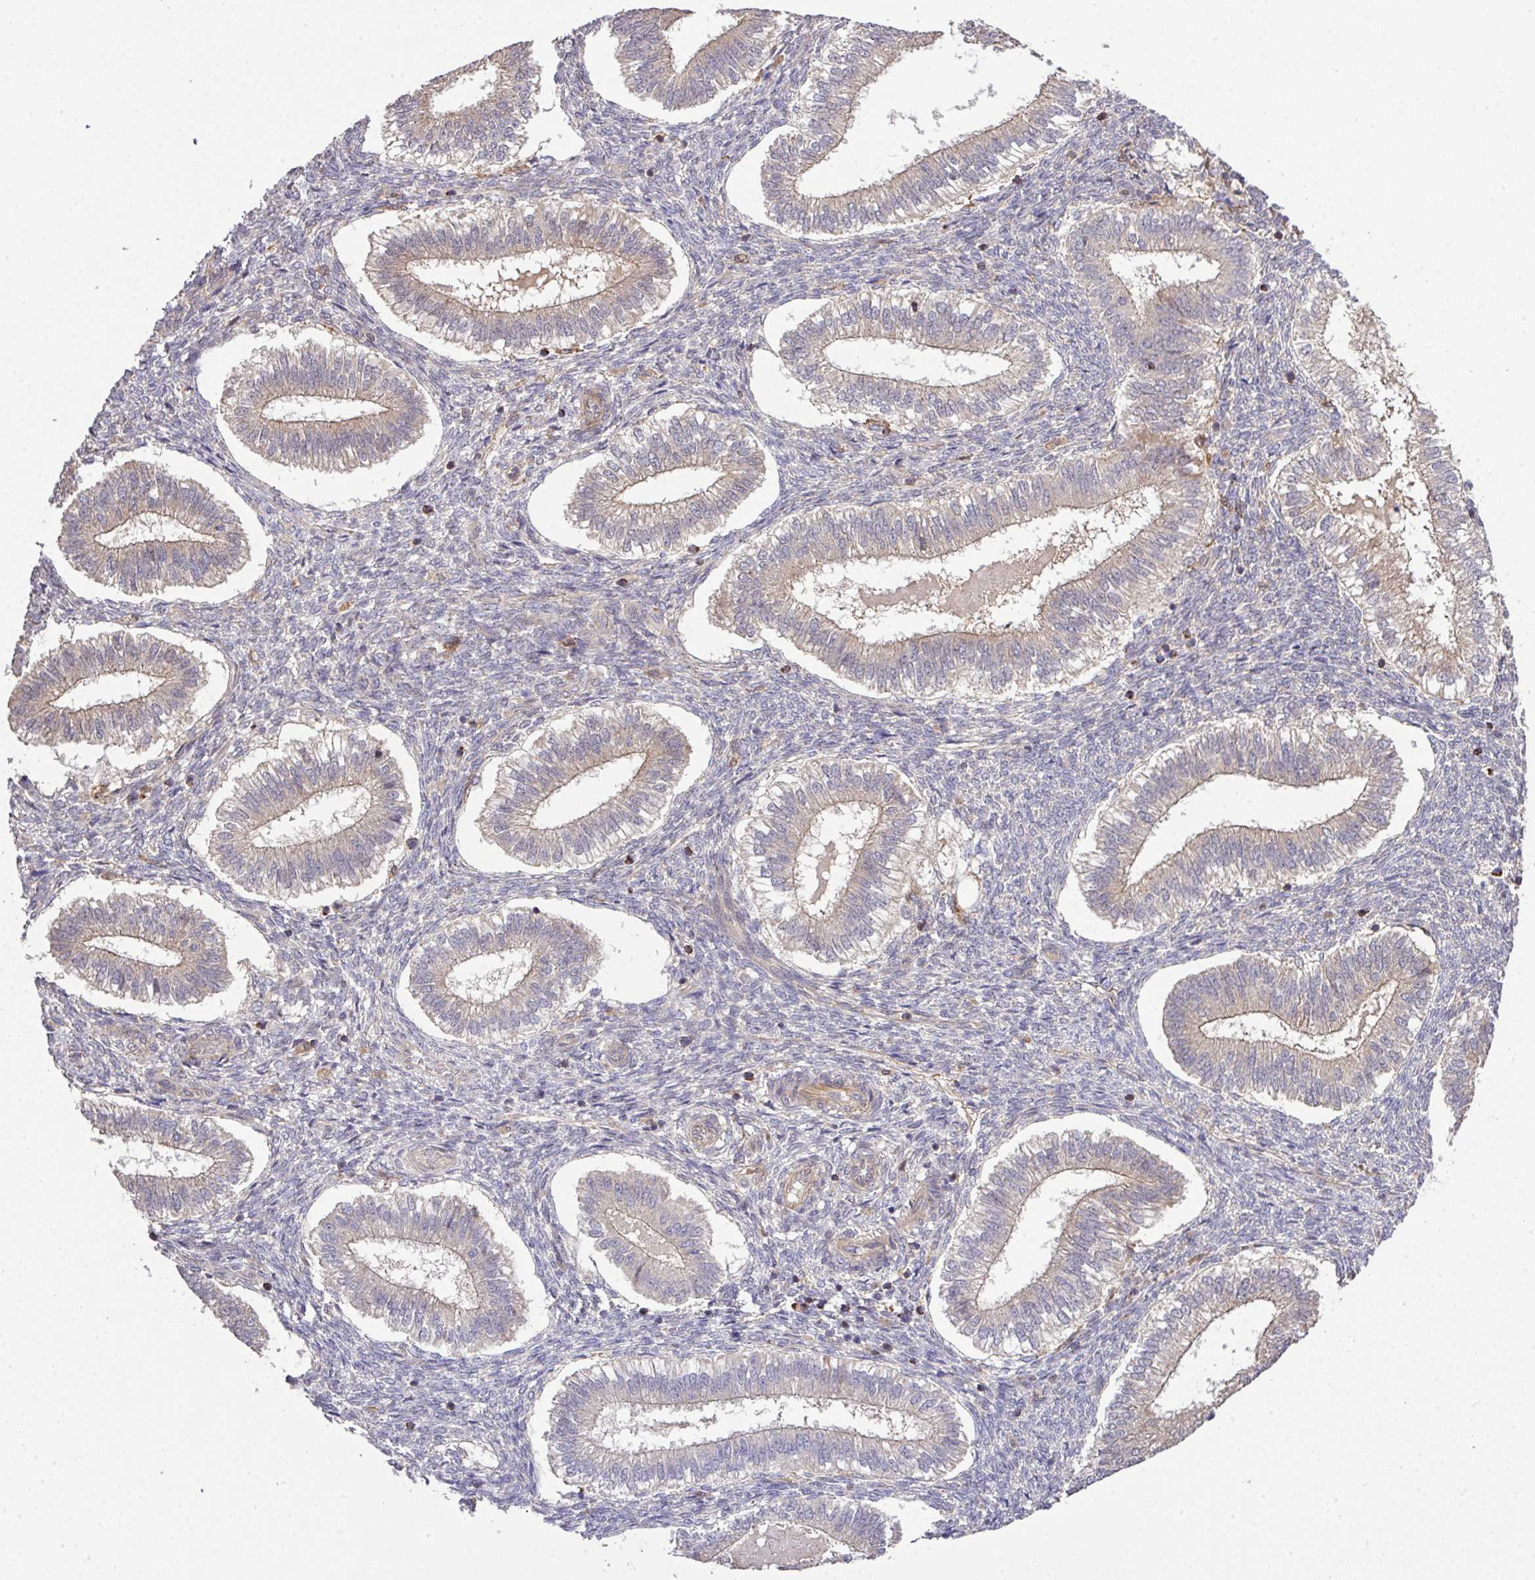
{"staining": {"intensity": "moderate", "quantity": "<25%", "location": "cytoplasmic/membranous"}, "tissue": "endometrium", "cell_type": "Cells in endometrial stroma", "image_type": "normal", "snomed": [{"axis": "morphology", "description": "Normal tissue, NOS"}, {"axis": "topography", "description": "Endometrium"}], "caption": "Endometrium stained for a protein (brown) reveals moderate cytoplasmic/membranous positive expression in about <25% of cells in endometrial stroma.", "gene": "ARPIN", "patient": {"sex": "female", "age": 25}}